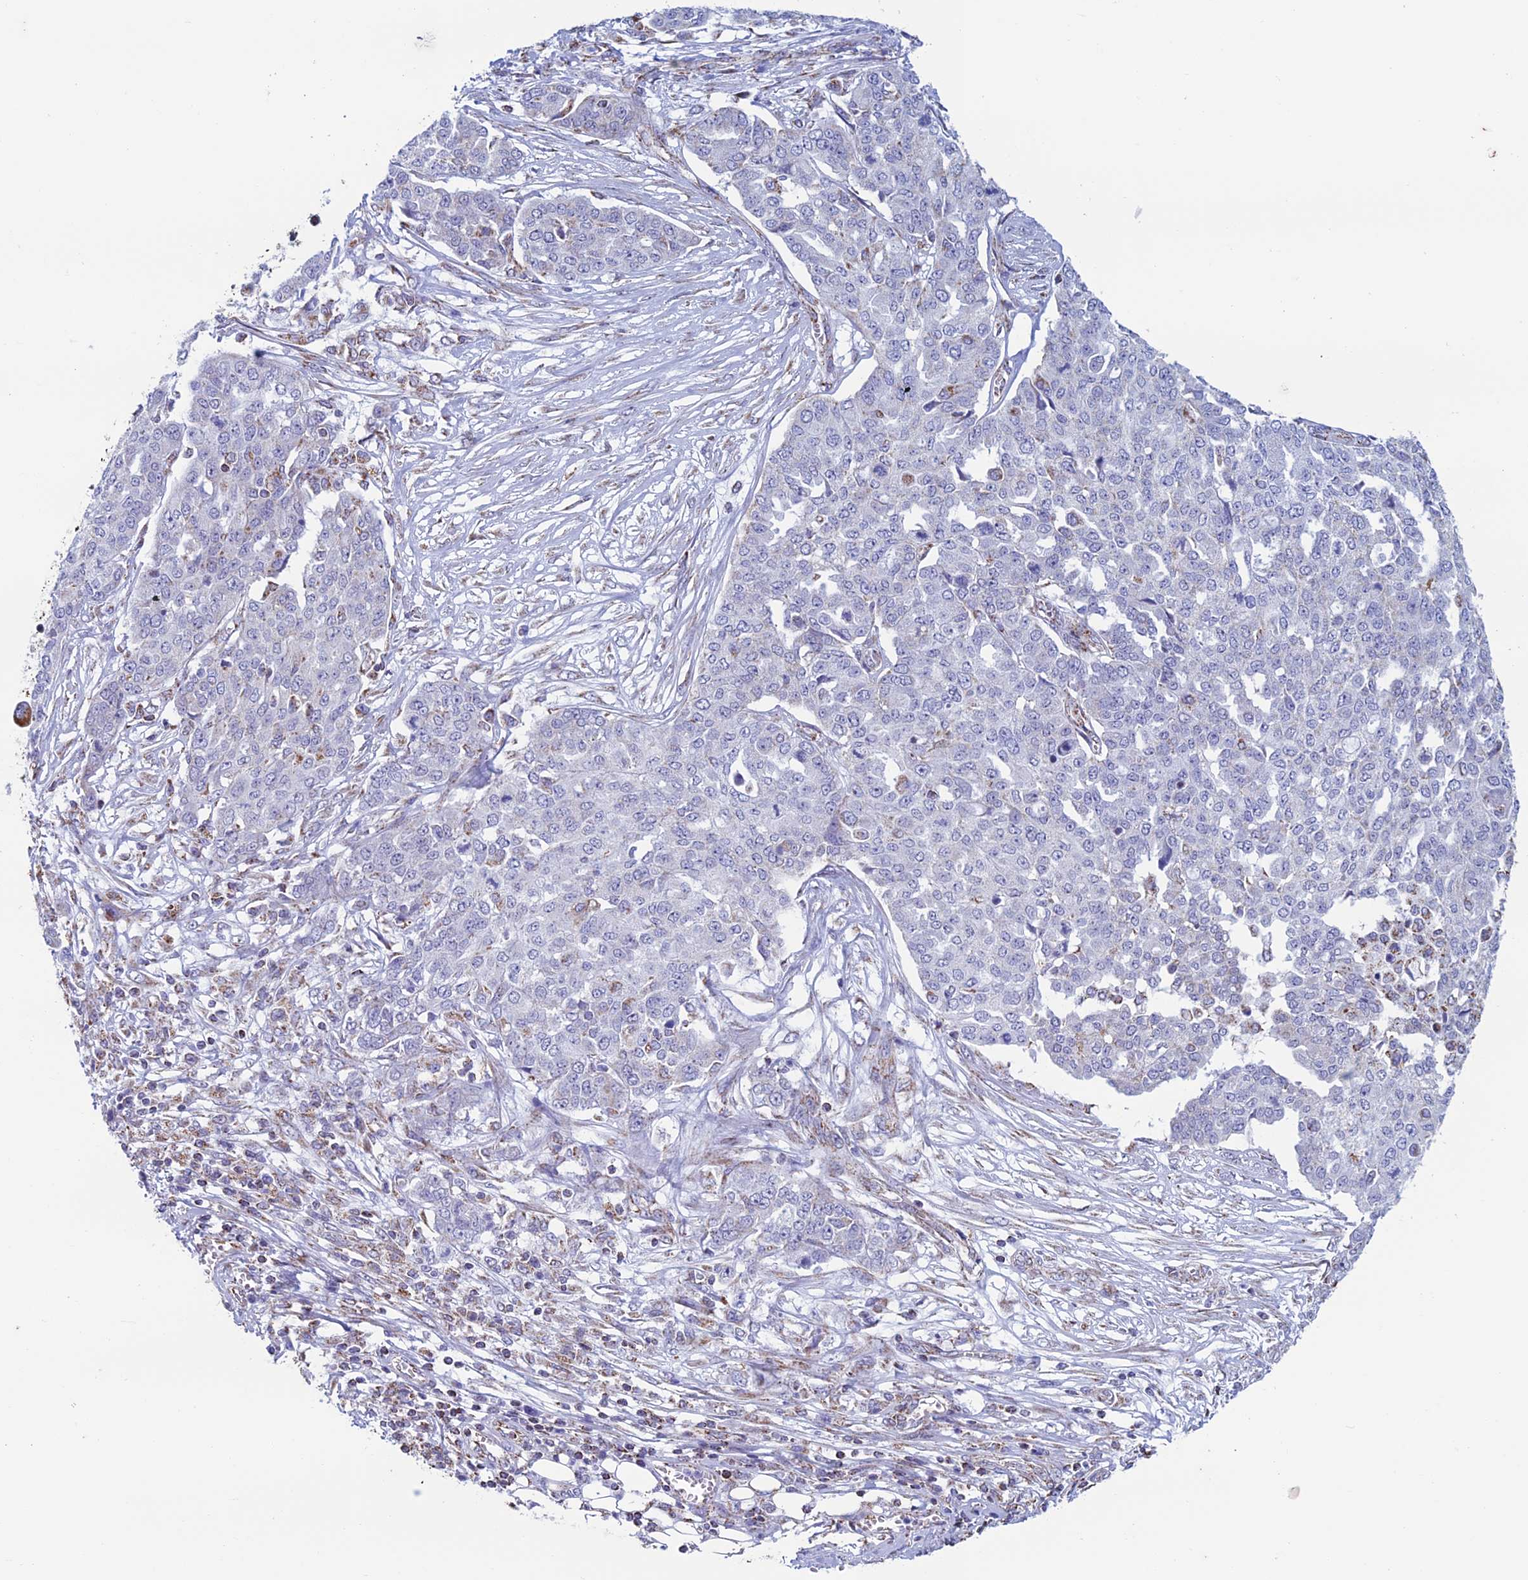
{"staining": {"intensity": "negative", "quantity": "none", "location": "none"}, "tissue": "ovarian cancer", "cell_type": "Tumor cells", "image_type": "cancer", "snomed": [{"axis": "morphology", "description": "Cystadenocarcinoma, serous, NOS"}, {"axis": "topography", "description": "Soft tissue"}, {"axis": "topography", "description": "Ovary"}], "caption": "High magnification brightfield microscopy of serous cystadenocarcinoma (ovarian) stained with DAB (brown) and counterstained with hematoxylin (blue): tumor cells show no significant positivity.", "gene": "ZNG1B", "patient": {"sex": "female", "age": 57}}